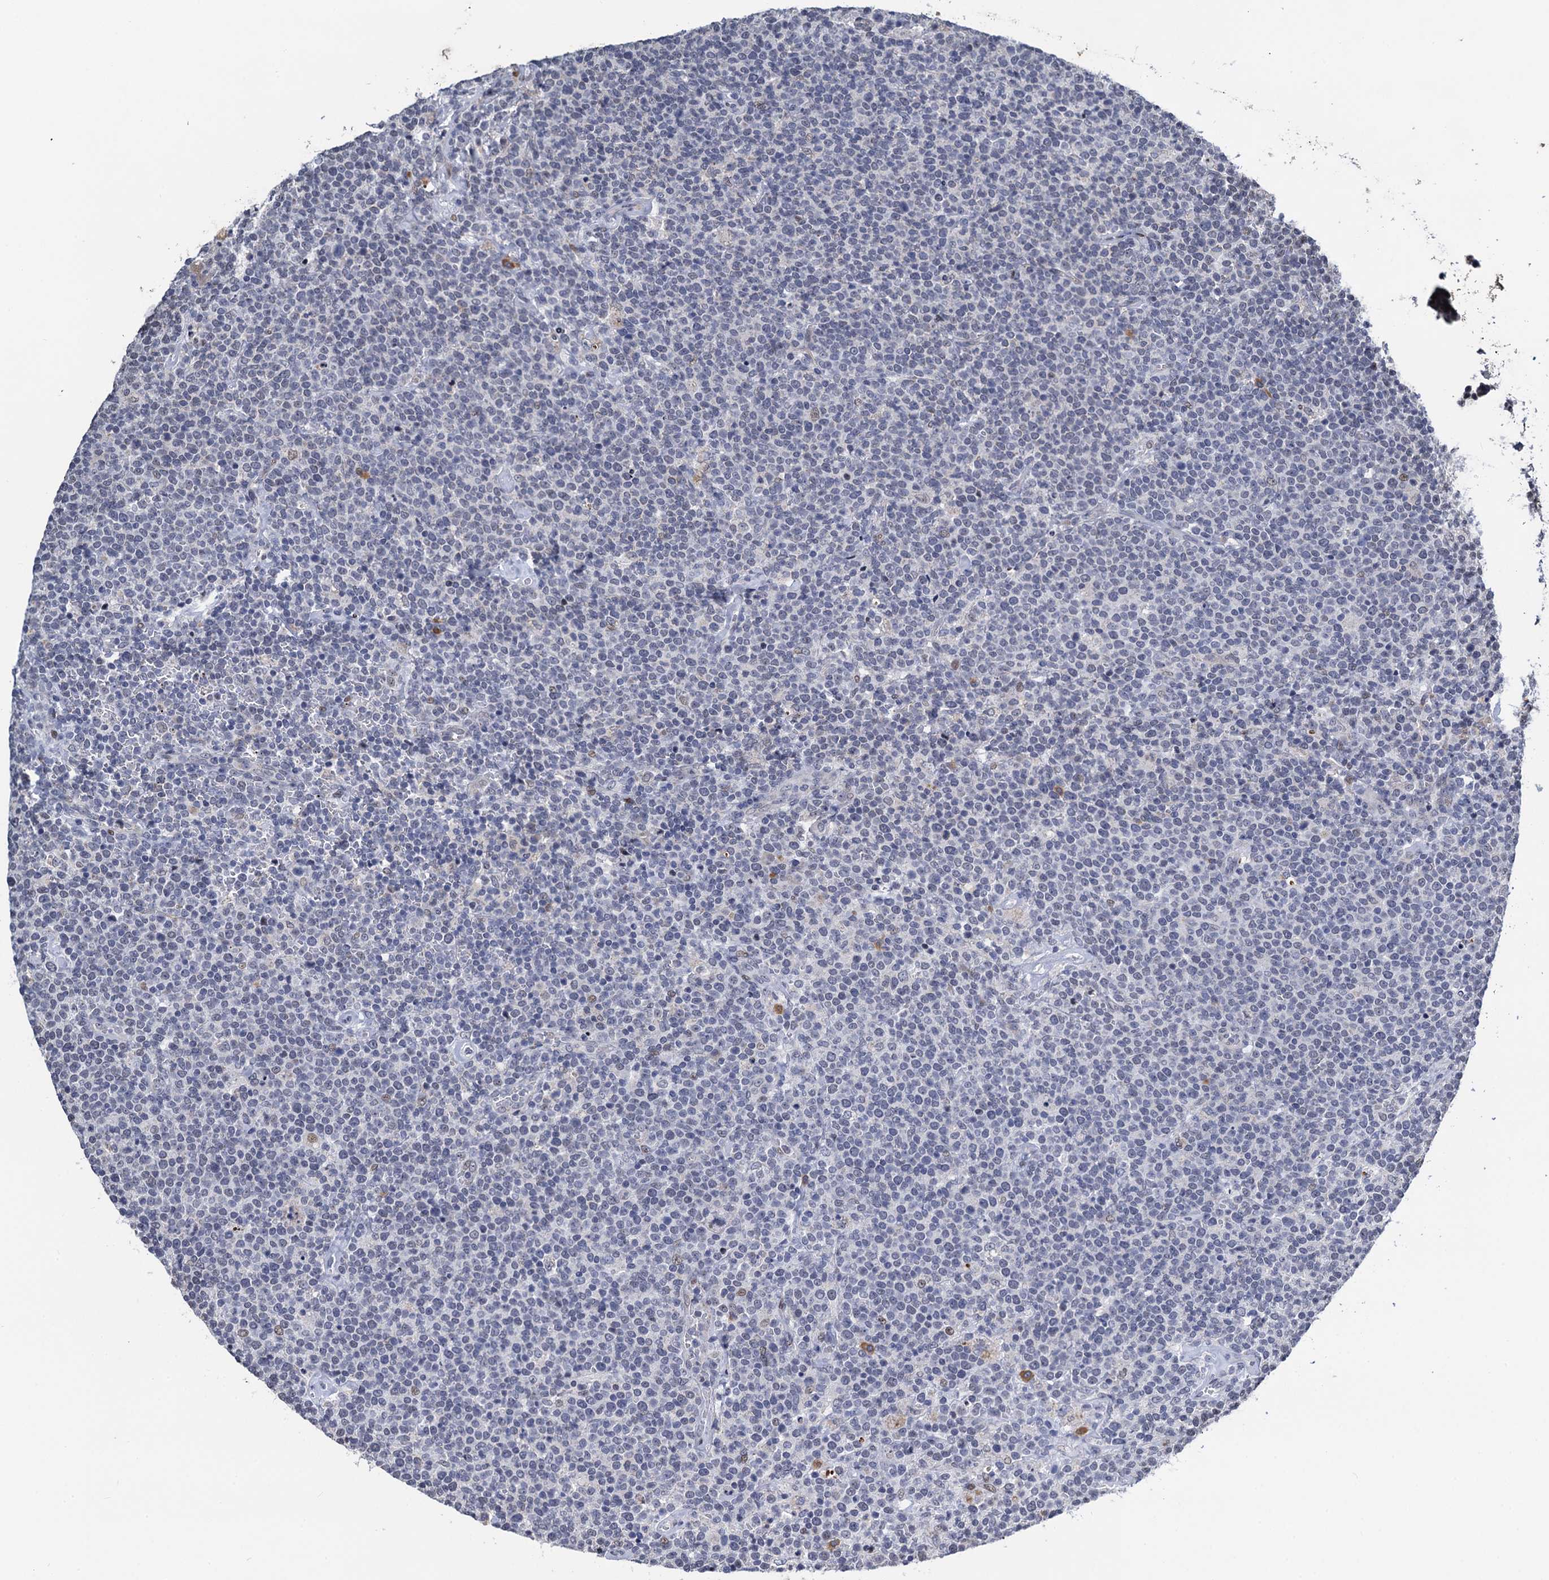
{"staining": {"intensity": "negative", "quantity": "none", "location": "none"}, "tissue": "lymphoma", "cell_type": "Tumor cells", "image_type": "cancer", "snomed": [{"axis": "morphology", "description": "Malignant lymphoma, non-Hodgkin's type, High grade"}, {"axis": "topography", "description": "Lymph node"}], "caption": "Immunohistochemistry (IHC) micrograph of neoplastic tissue: lymphoma stained with DAB (3,3'-diaminobenzidine) exhibits no significant protein positivity in tumor cells. (Immunohistochemistry (IHC), brightfield microscopy, high magnification).", "gene": "FAM222A", "patient": {"sex": "male", "age": 61}}